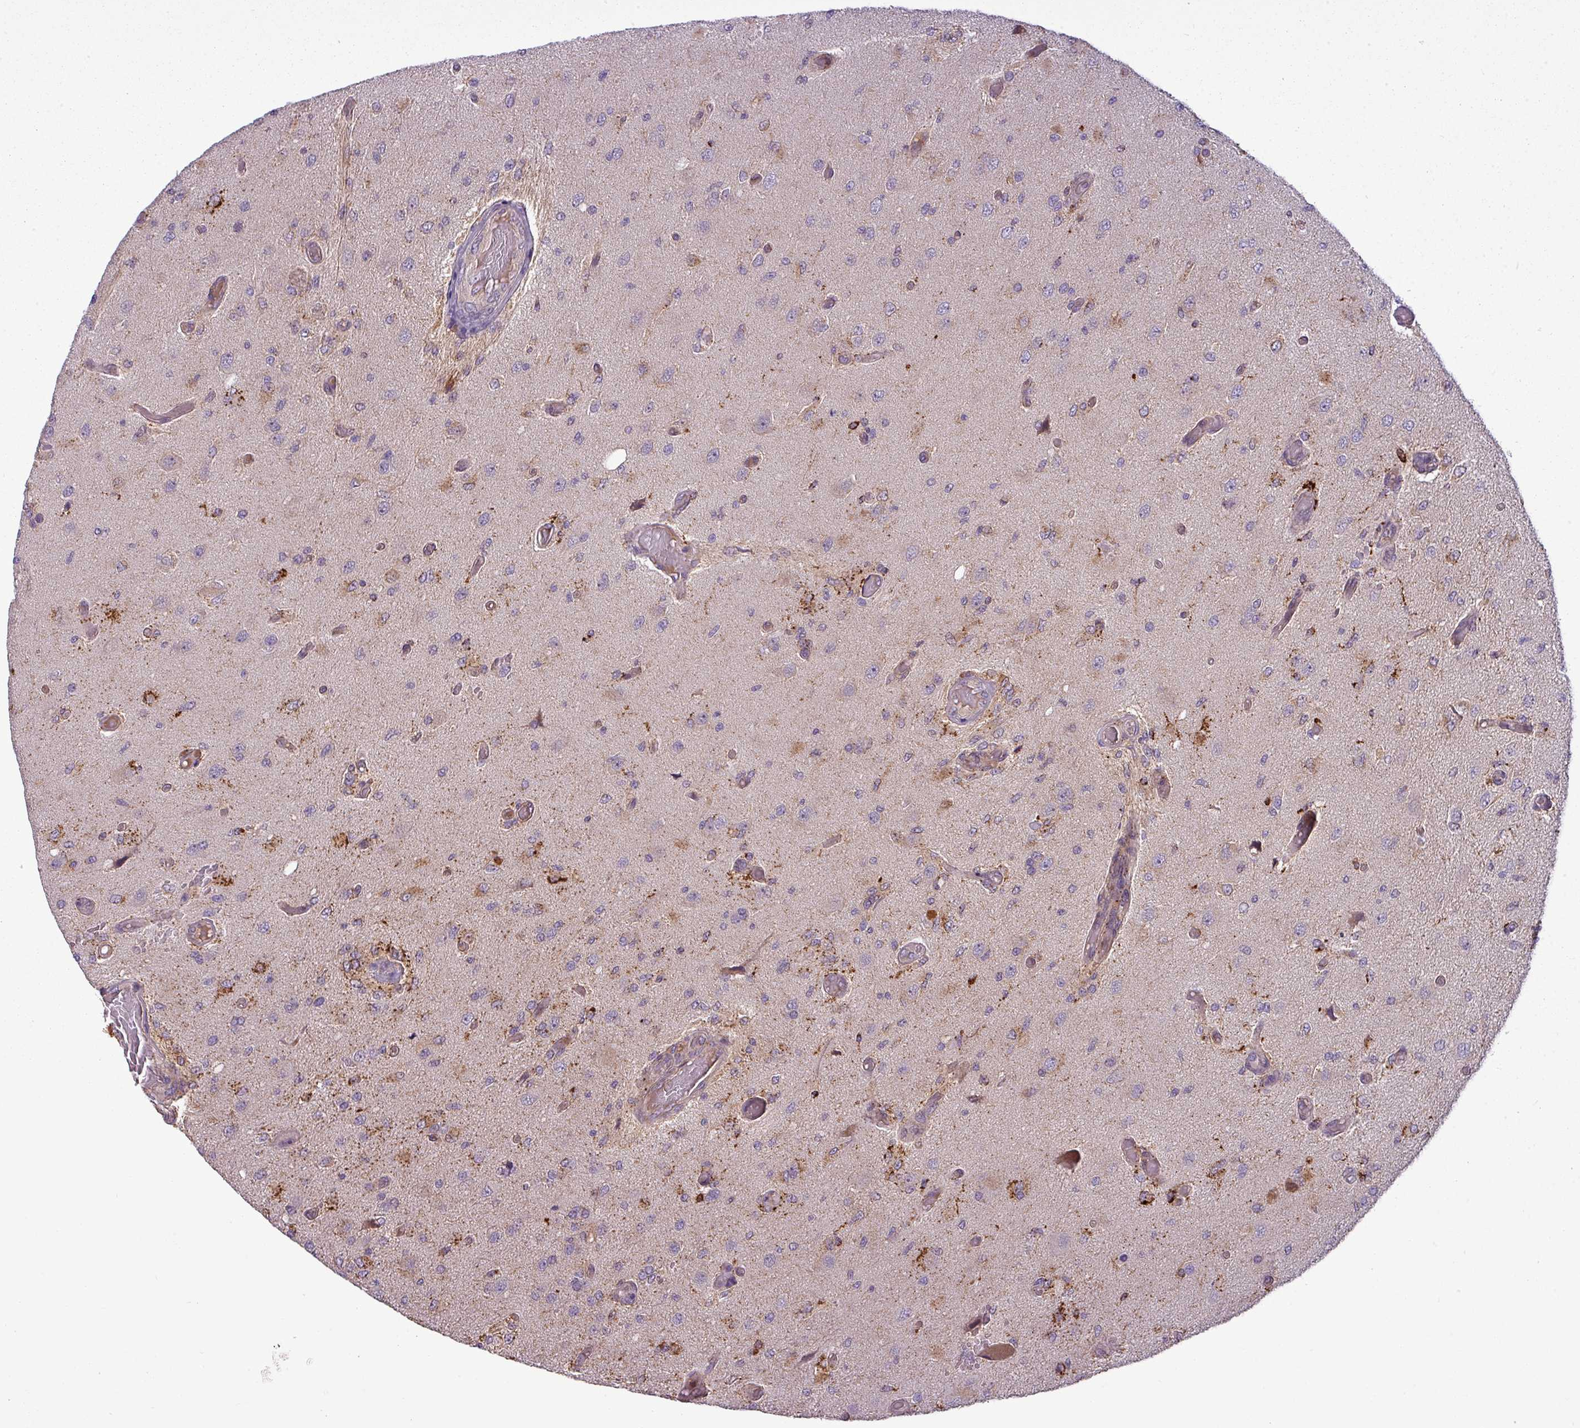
{"staining": {"intensity": "negative", "quantity": "none", "location": "none"}, "tissue": "glioma", "cell_type": "Tumor cells", "image_type": "cancer", "snomed": [{"axis": "morphology", "description": "Normal tissue, NOS"}, {"axis": "morphology", "description": "Glioma, malignant, High grade"}, {"axis": "topography", "description": "Cerebral cortex"}], "caption": "This image is of glioma stained with immunohistochemistry (IHC) to label a protein in brown with the nuclei are counter-stained blue. There is no staining in tumor cells. (Brightfield microscopy of DAB (3,3'-diaminobenzidine) immunohistochemistry (IHC) at high magnification).", "gene": "ZNF35", "patient": {"sex": "male", "age": 77}}